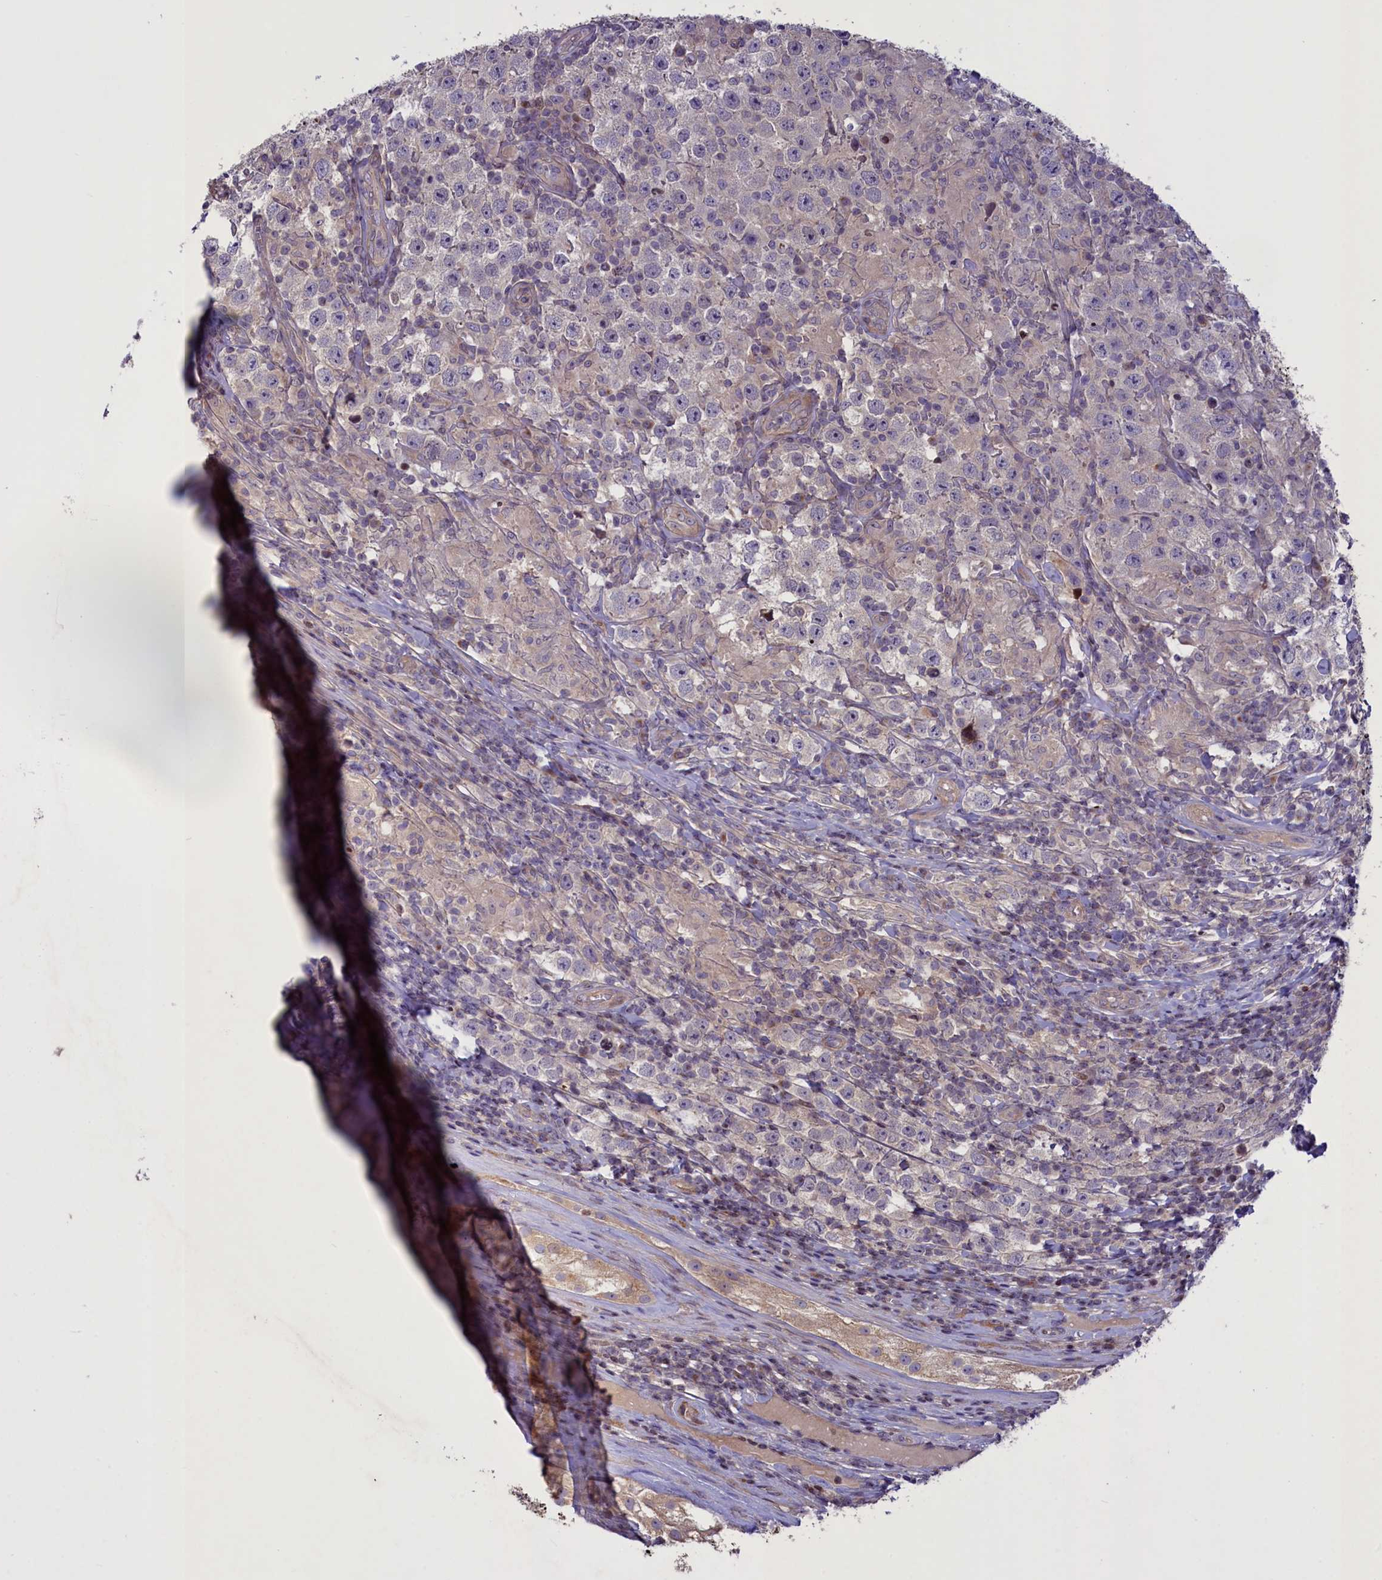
{"staining": {"intensity": "negative", "quantity": "none", "location": "none"}, "tissue": "testis cancer", "cell_type": "Tumor cells", "image_type": "cancer", "snomed": [{"axis": "morphology", "description": "Normal tissue, NOS"}, {"axis": "morphology", "description": "Urothelial carcinoma, High grade"}, {"axis": "morphology", "description": "Seminoma, NOS"}, {"axis": "morphology", "description": "Carcinoma, Embryonal, NOS"}, {"axis": "topography", "description": "Urinary bladder"}, {"axis": "topography", "description": "Testis"}], "caption": "Tumor cells show no significant expression in seminoma (testis).", "gene": "MAN2C1", "patient": {"sex": "male", "age": 41}}